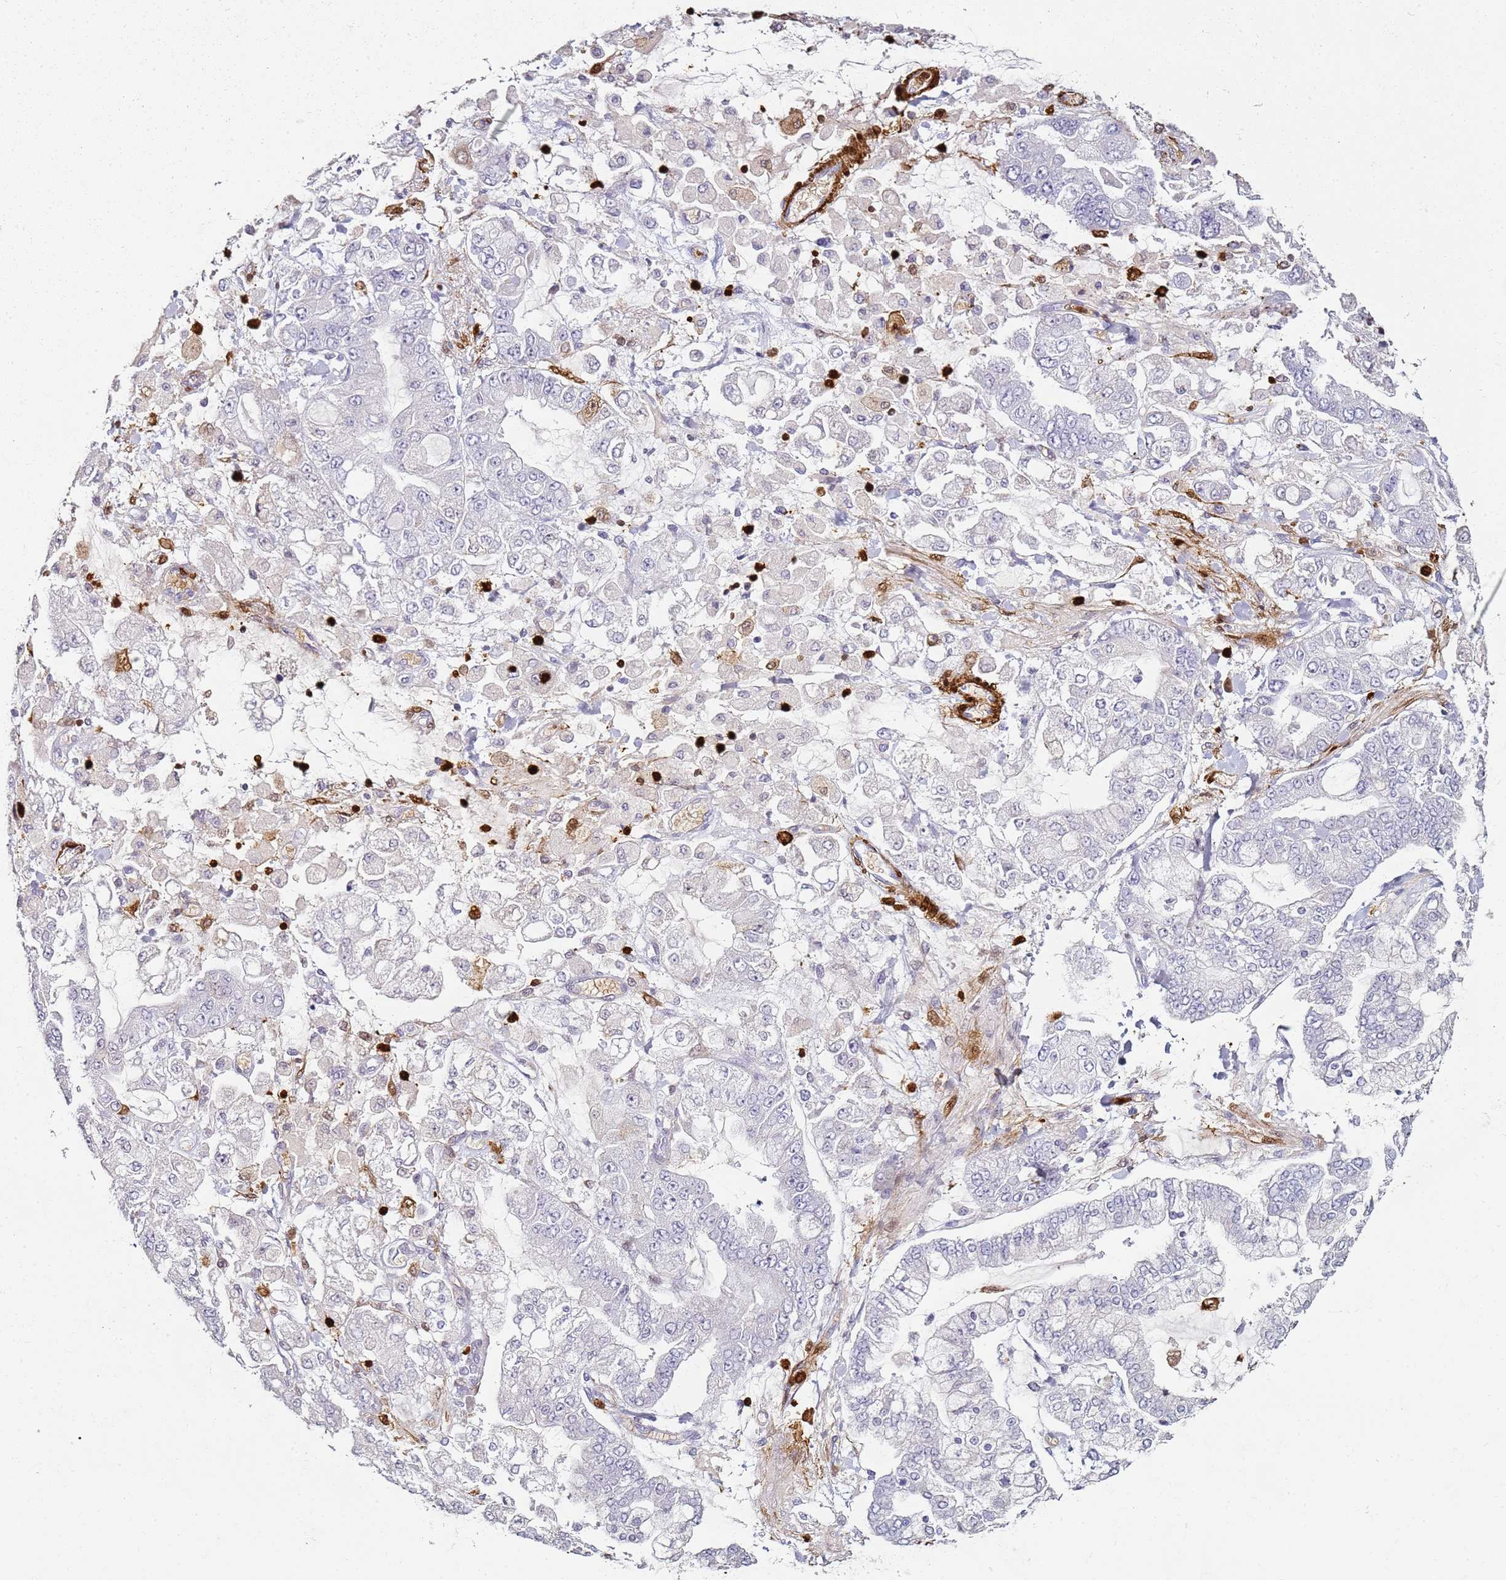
{"staining": {"intensity": "negative", "quantity": "none", "location": "none"}, "tissue": "stomach cancer", "cell_type": "Tumor cells", "image_type": "cancer", "snomed": [{"axis": "morphology", "description": "Normal tissue, NOS"}, {"axis": "morphology", "description": "Adenocarcinoma, NOS"}, {"axis": "topography", "description": "Stomach, upper"}, {"axis": "topography", "description": "Stomach"}], "caption": "Immunohistochemistry of stomach adenocarcinoma displays no staining in tumor cells.", "gene": "S100A4", "patient": {"sex": "male", "age": 76}}